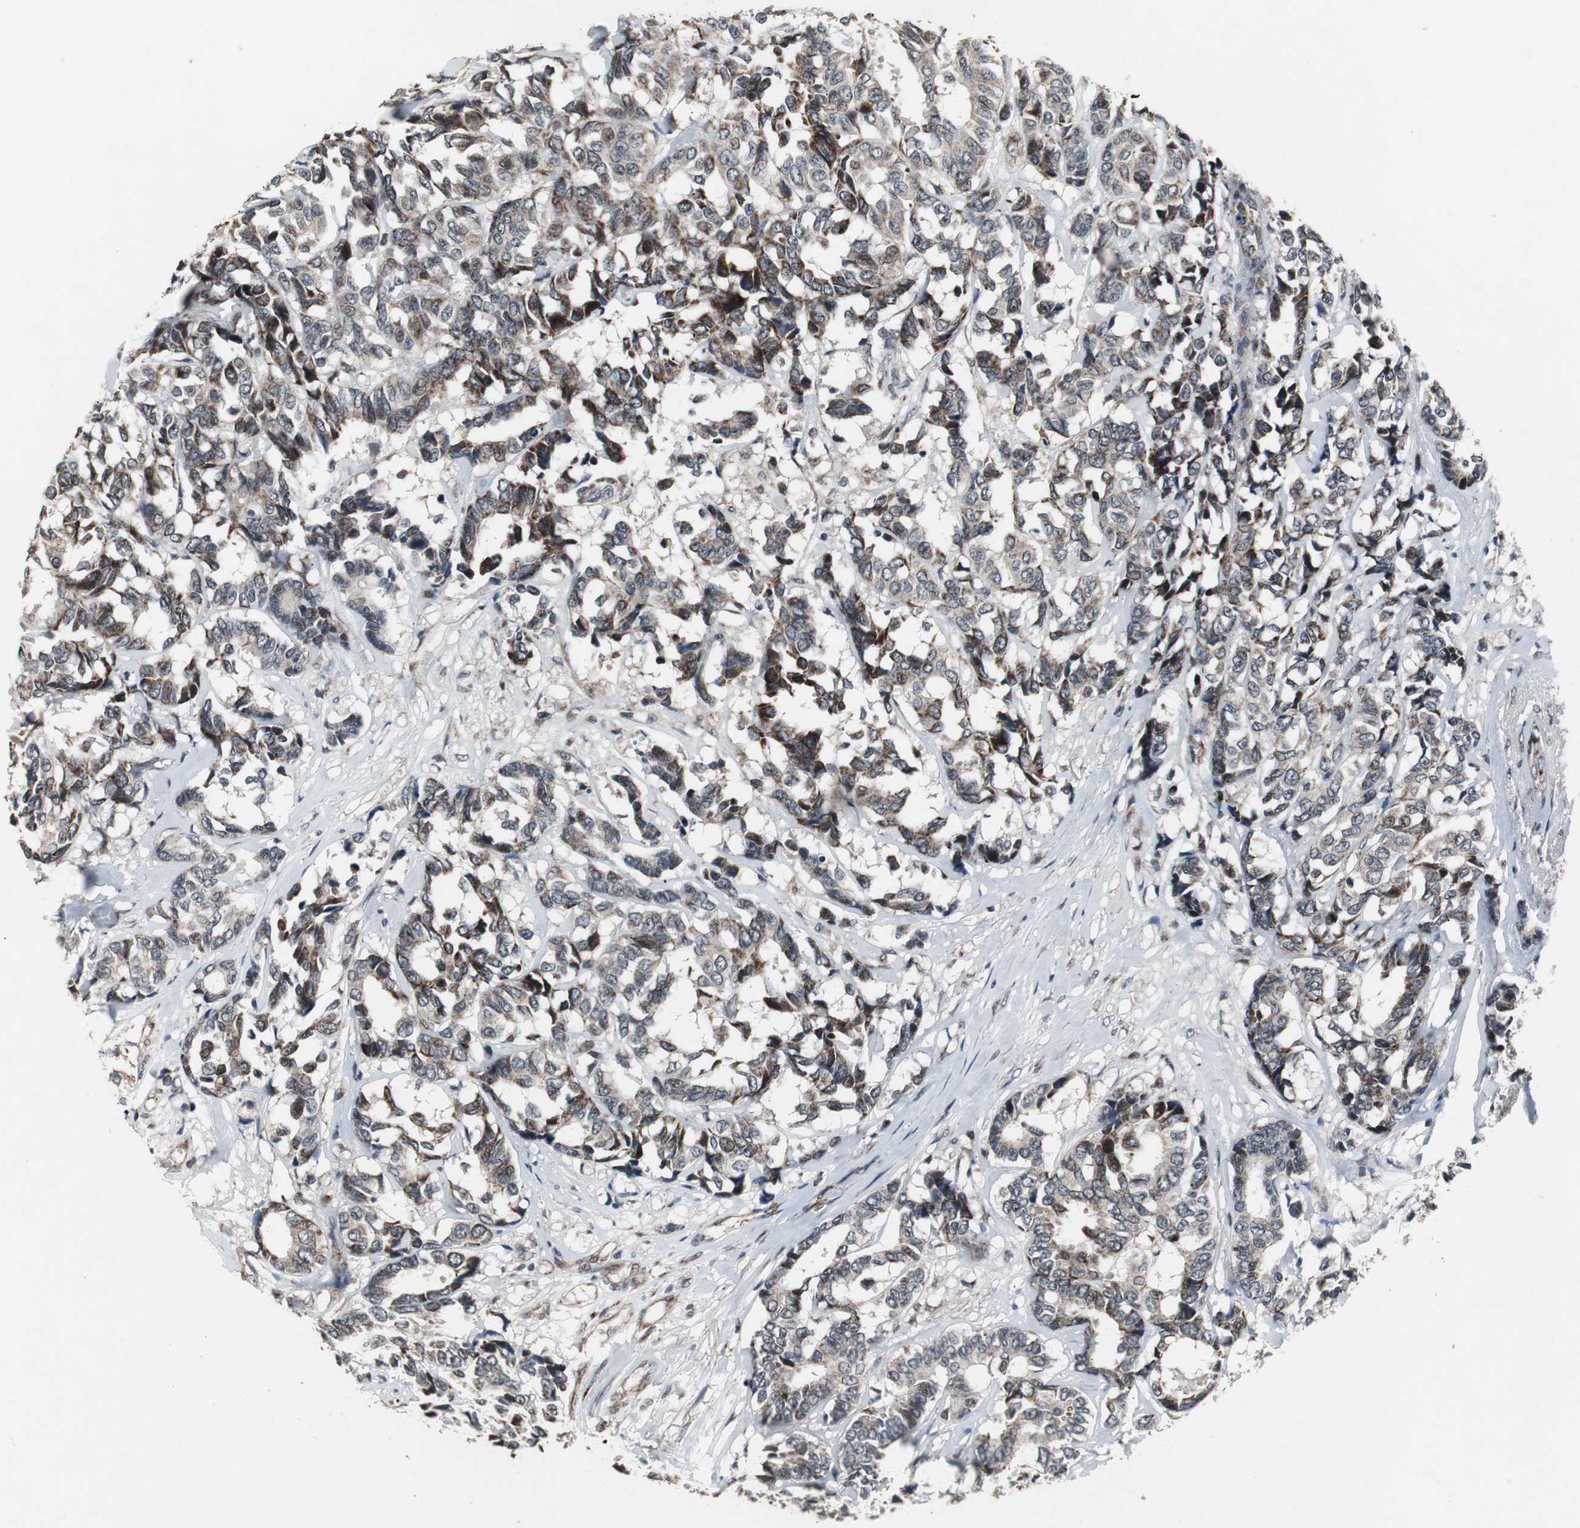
{"staining": {"intensity": "strong", "quantity": "25%-75%", "location": "cytoplasmic/membranous"}, "tissue": "breast cancer", "cell_type": "Tumor cells", "image_type": "cancer", "snomed": [{"axis": "morphology", "description": "Duct carcinoma"}, {"axis": "topography", "description": "Breast"}], "caption": "IHC (DAB (3,3'-diaminobenzidine)) staining of human intraductal carcinoma (breast) reveals strong cytoplasmic/membranous protein positivity in approximately 25%-75% of tumor cells.", "gene": "MRPL40", "patient": {"sex": "female", "age": 54}}